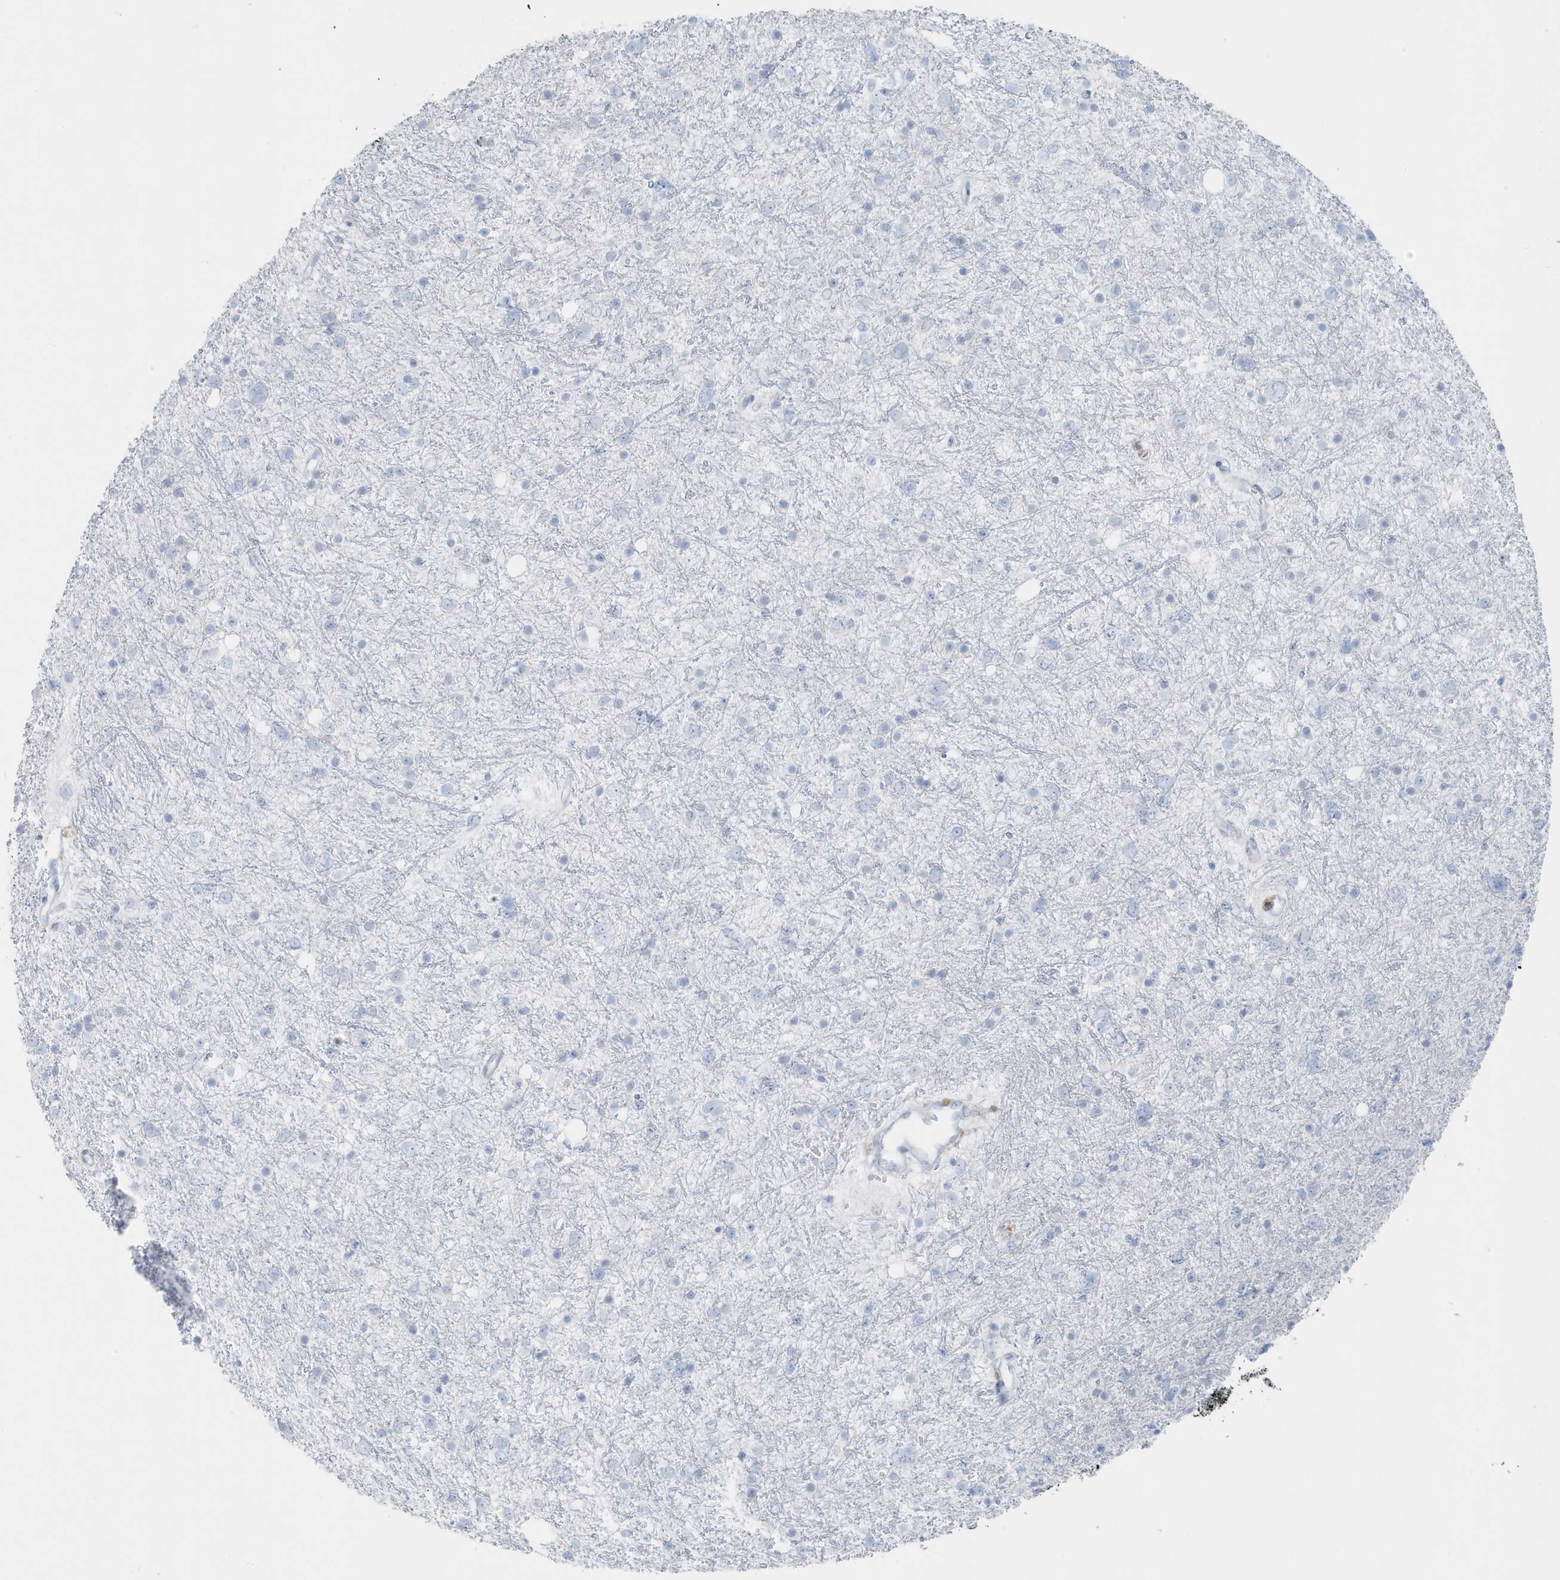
{"staining": {"intensity": "negative", "quantity": "none", "location": "none"}, "tissue": "glioma", "cell_type": "Tumor cells", "image_type": "cancer", "snomed": [{"axis": "morphology", "description": "Glioma, malignant, Low grade"}, {"axis": "topography", "description": "Cerebral cortex"}], "caption": "IHC of human glioma exhibits no positivity in tumor cells. (Stains: DAB IHC with hematoxylin counter stain, Microscopy: brightfield microscopy at high magnification).", "gene": "FAM98A", "patient": {"sex": "female", "age": 39}}